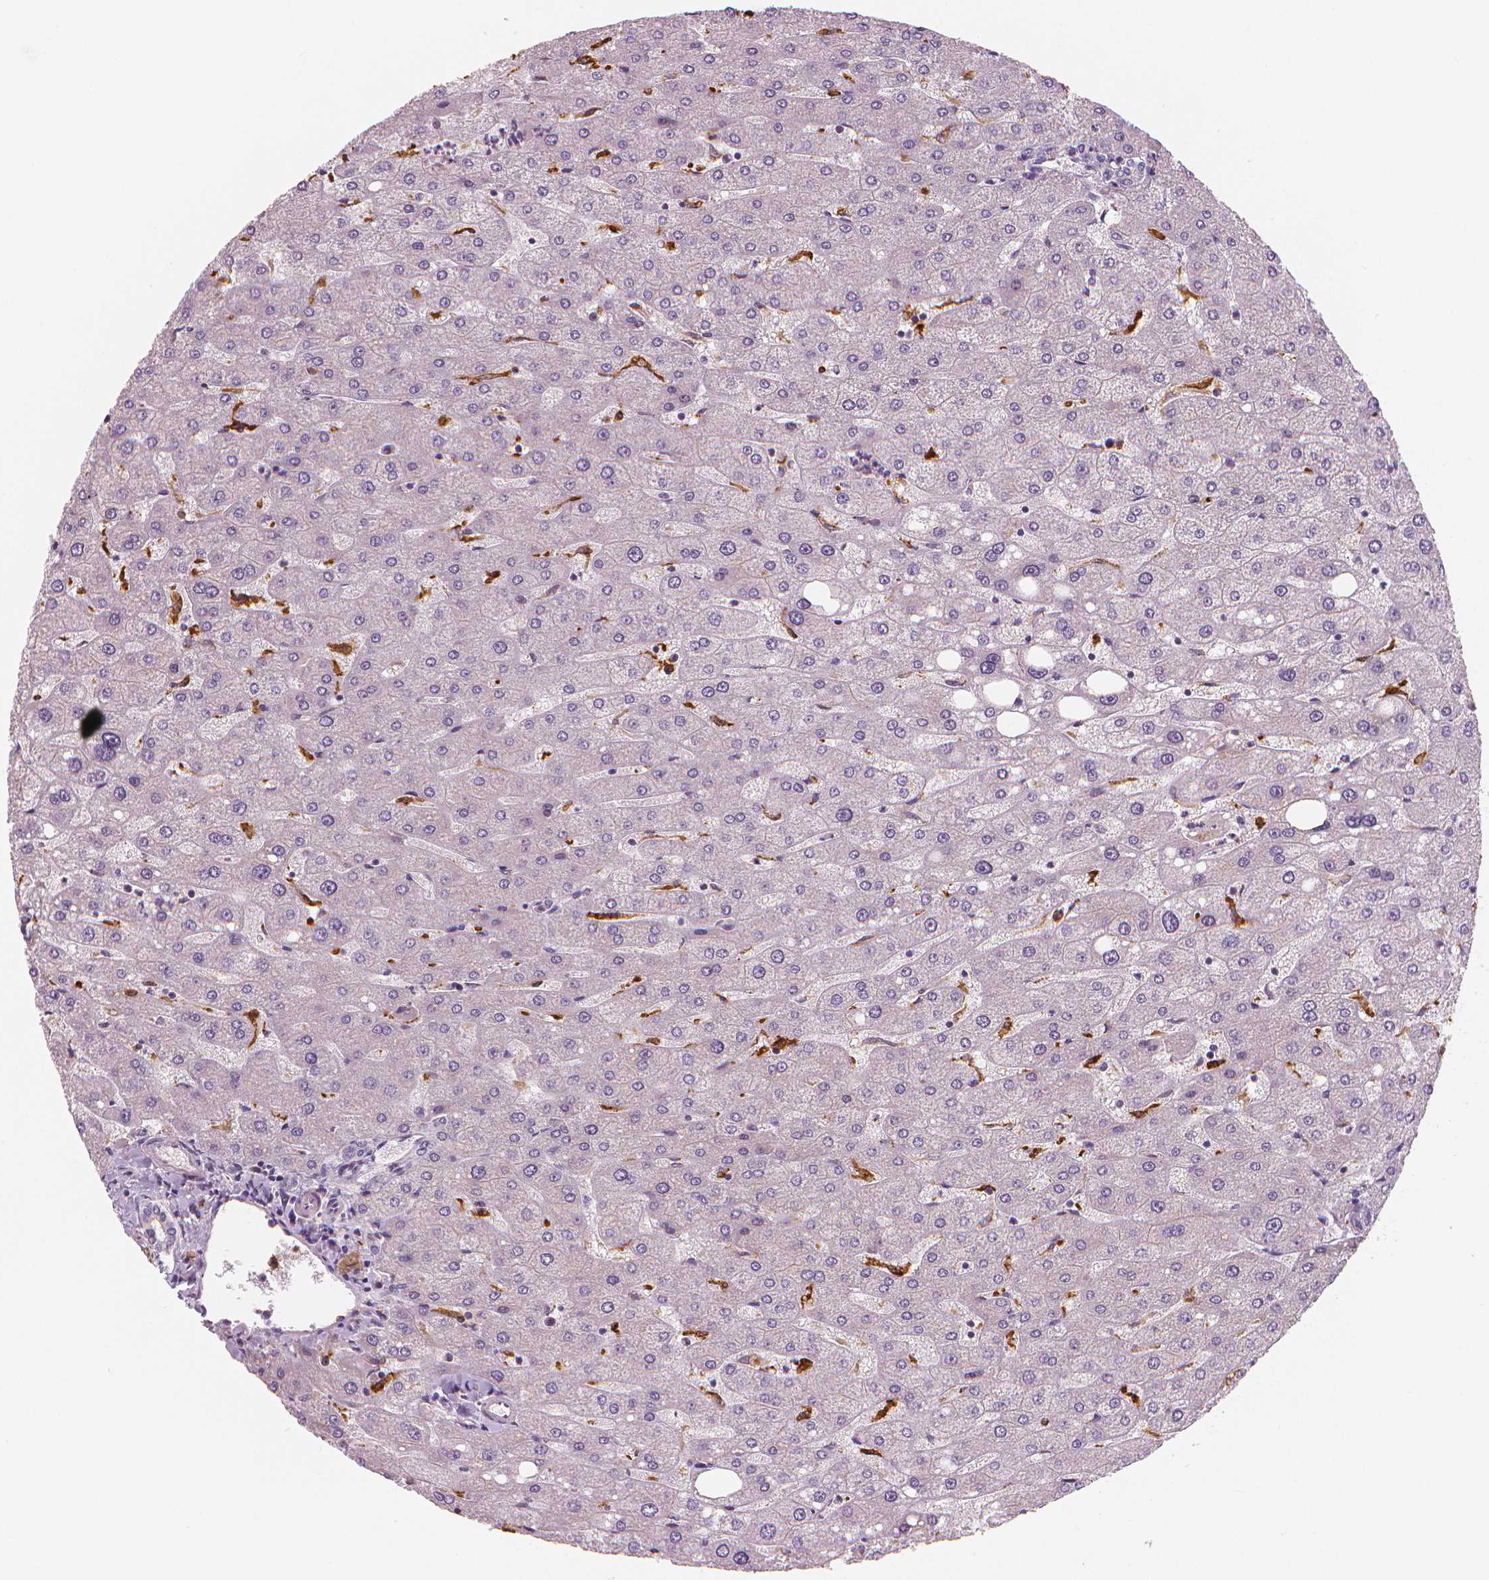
{"staining": {"intensity": "negative", "quantity": "none", "location": "none"}, "tissue": "liver", "cell_type": "Cholangiocytes", "image_type": "normal", "snomed": [{"axis": "morphology", "description": "Normal tissue, NOS"}, {"axis": "topography", "description": "Liver"}], "caption": "This is an immunohistochemistry (IHC) image of unremarkable human liver. There is no positivity in cholangiocytes.", "gene": "RNASE7", "patient": {"sex": "male", "age": 67}}